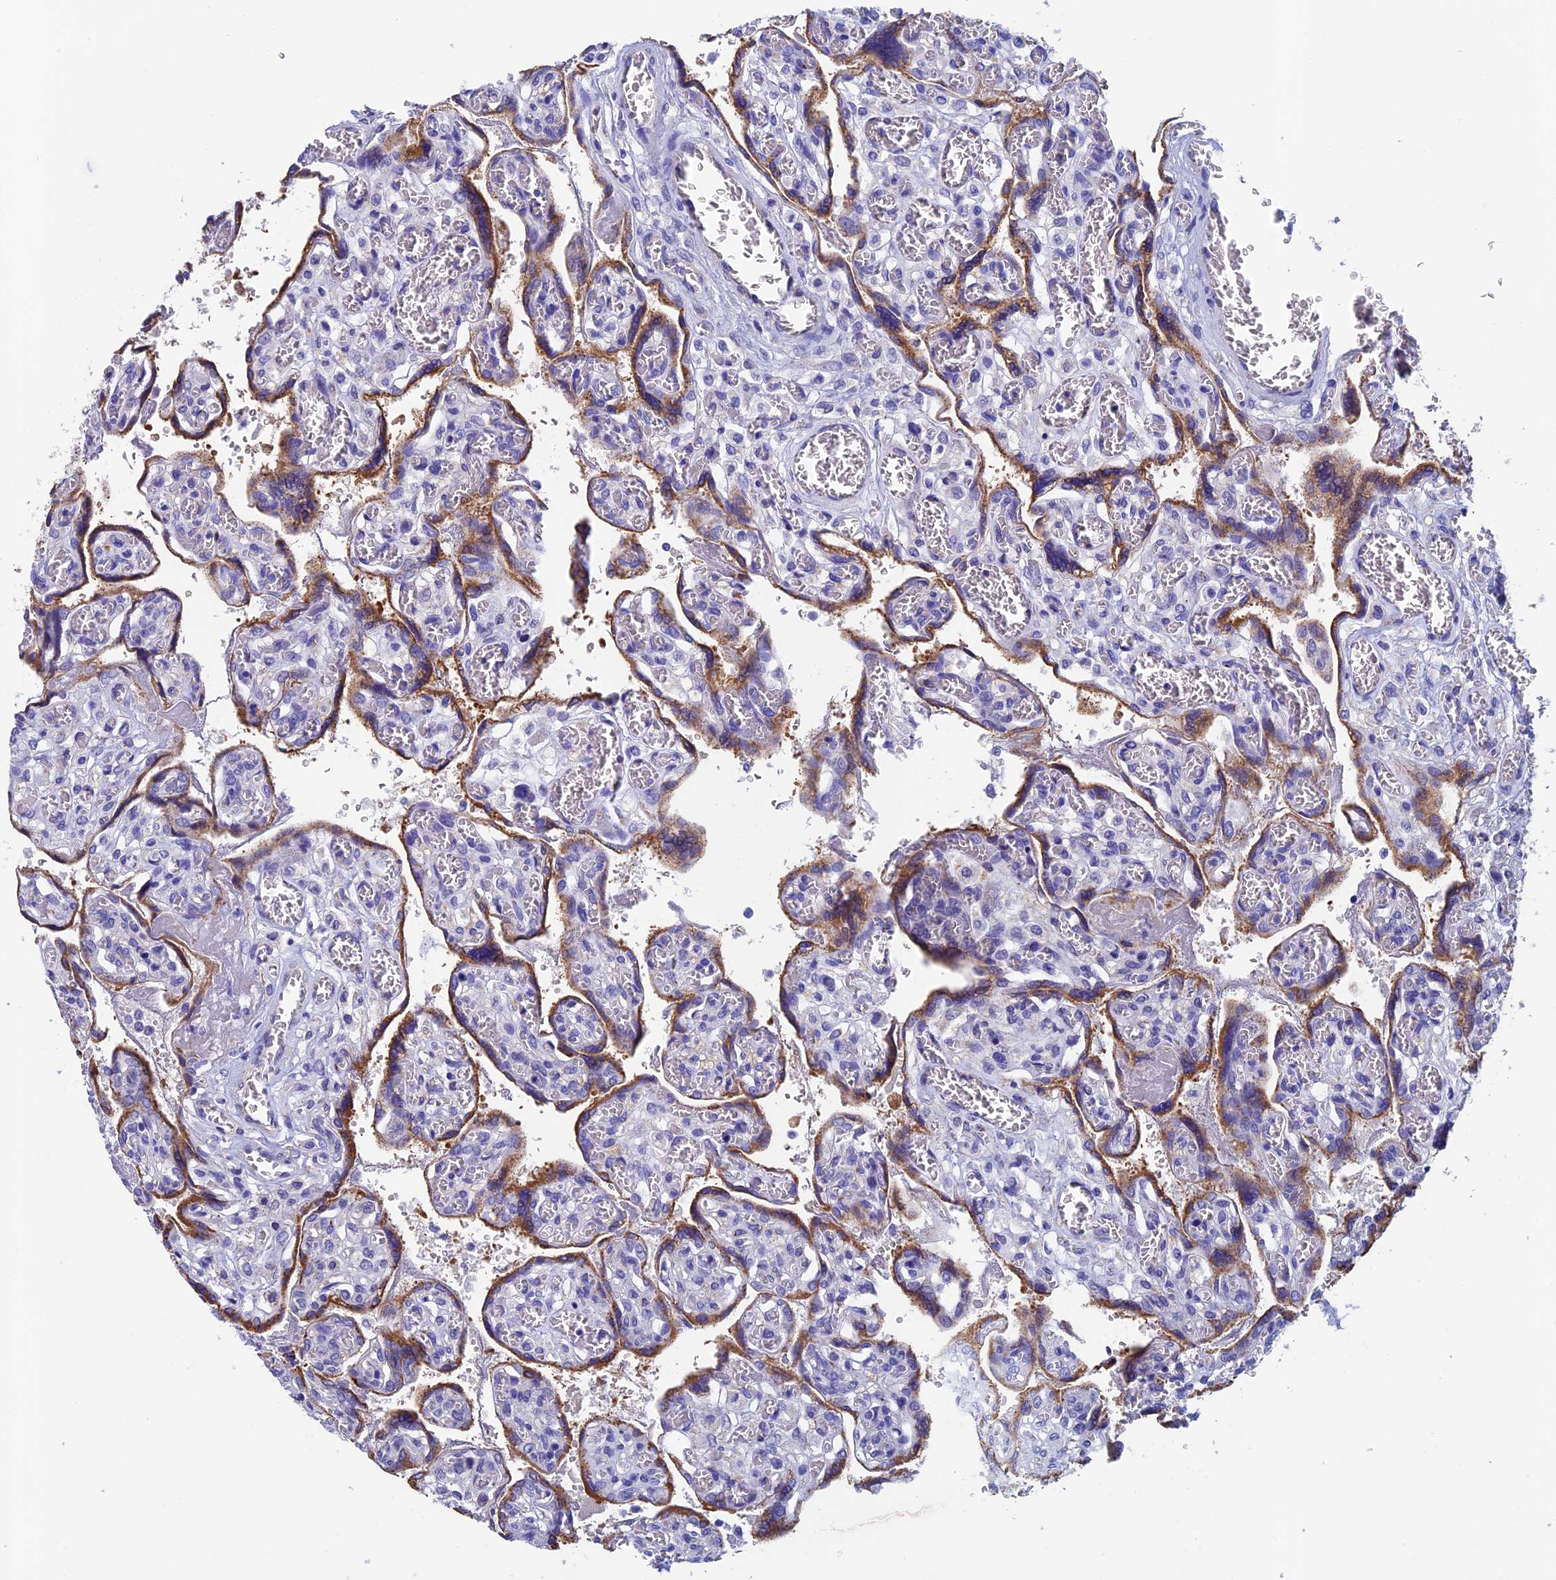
{"staining": {"intensity": "strong", "quantity": ">75%", "location": "cytoplasmic/membranous"}, "tissue": "placenta", "cell_type": "Trophoblastic cells", "image_type": "normal", "snomed": [{"axis": "morphology", "description": "Normal tissue, NOS"}, {"axis": "topography", "description": "Placenta"}], "caption": "Immunohistochemical staining of normal placenta reveals high levels of strong cytoplasmic/membranous positivity in about >75% of trophoblastic cells.", "gene": "SEPTIN1", "patient": {"sex": "female", "age": 39}}